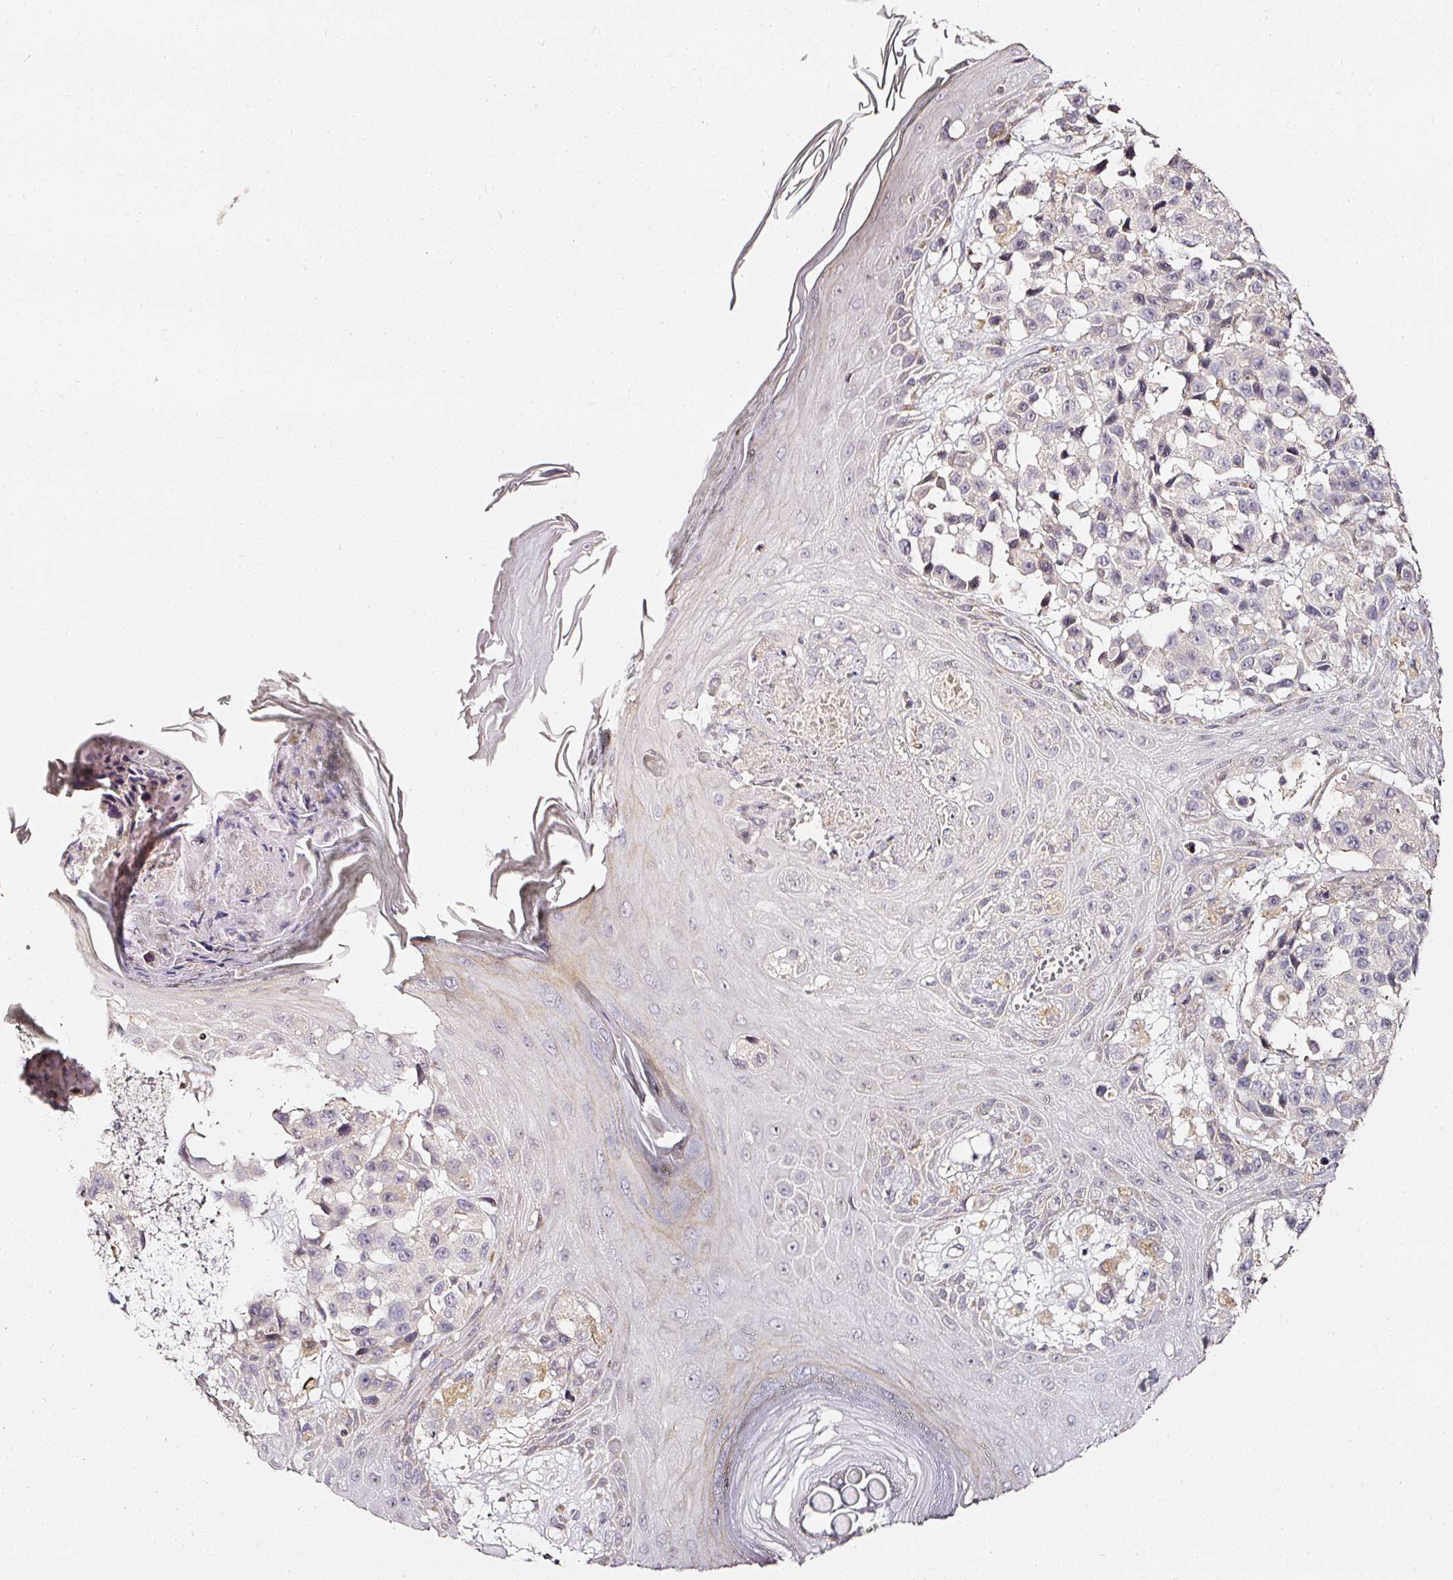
{"staining": {"intensity": "negative", "quantity": "none", "location": "none"}, "tissue": "melanoma", "cell_type": "Tumor cells", "image_type": "cancer", "snomed": [{"axis": "morphology", "description": "Malignant melanoma, NOS"}, {"axis": "topography", "description": "Skin"}], "caption": "The image shows no staining of tumor cells in melanoma.", "gene": "NTRK1", "patient": {"sex": "male", "age": 39}}